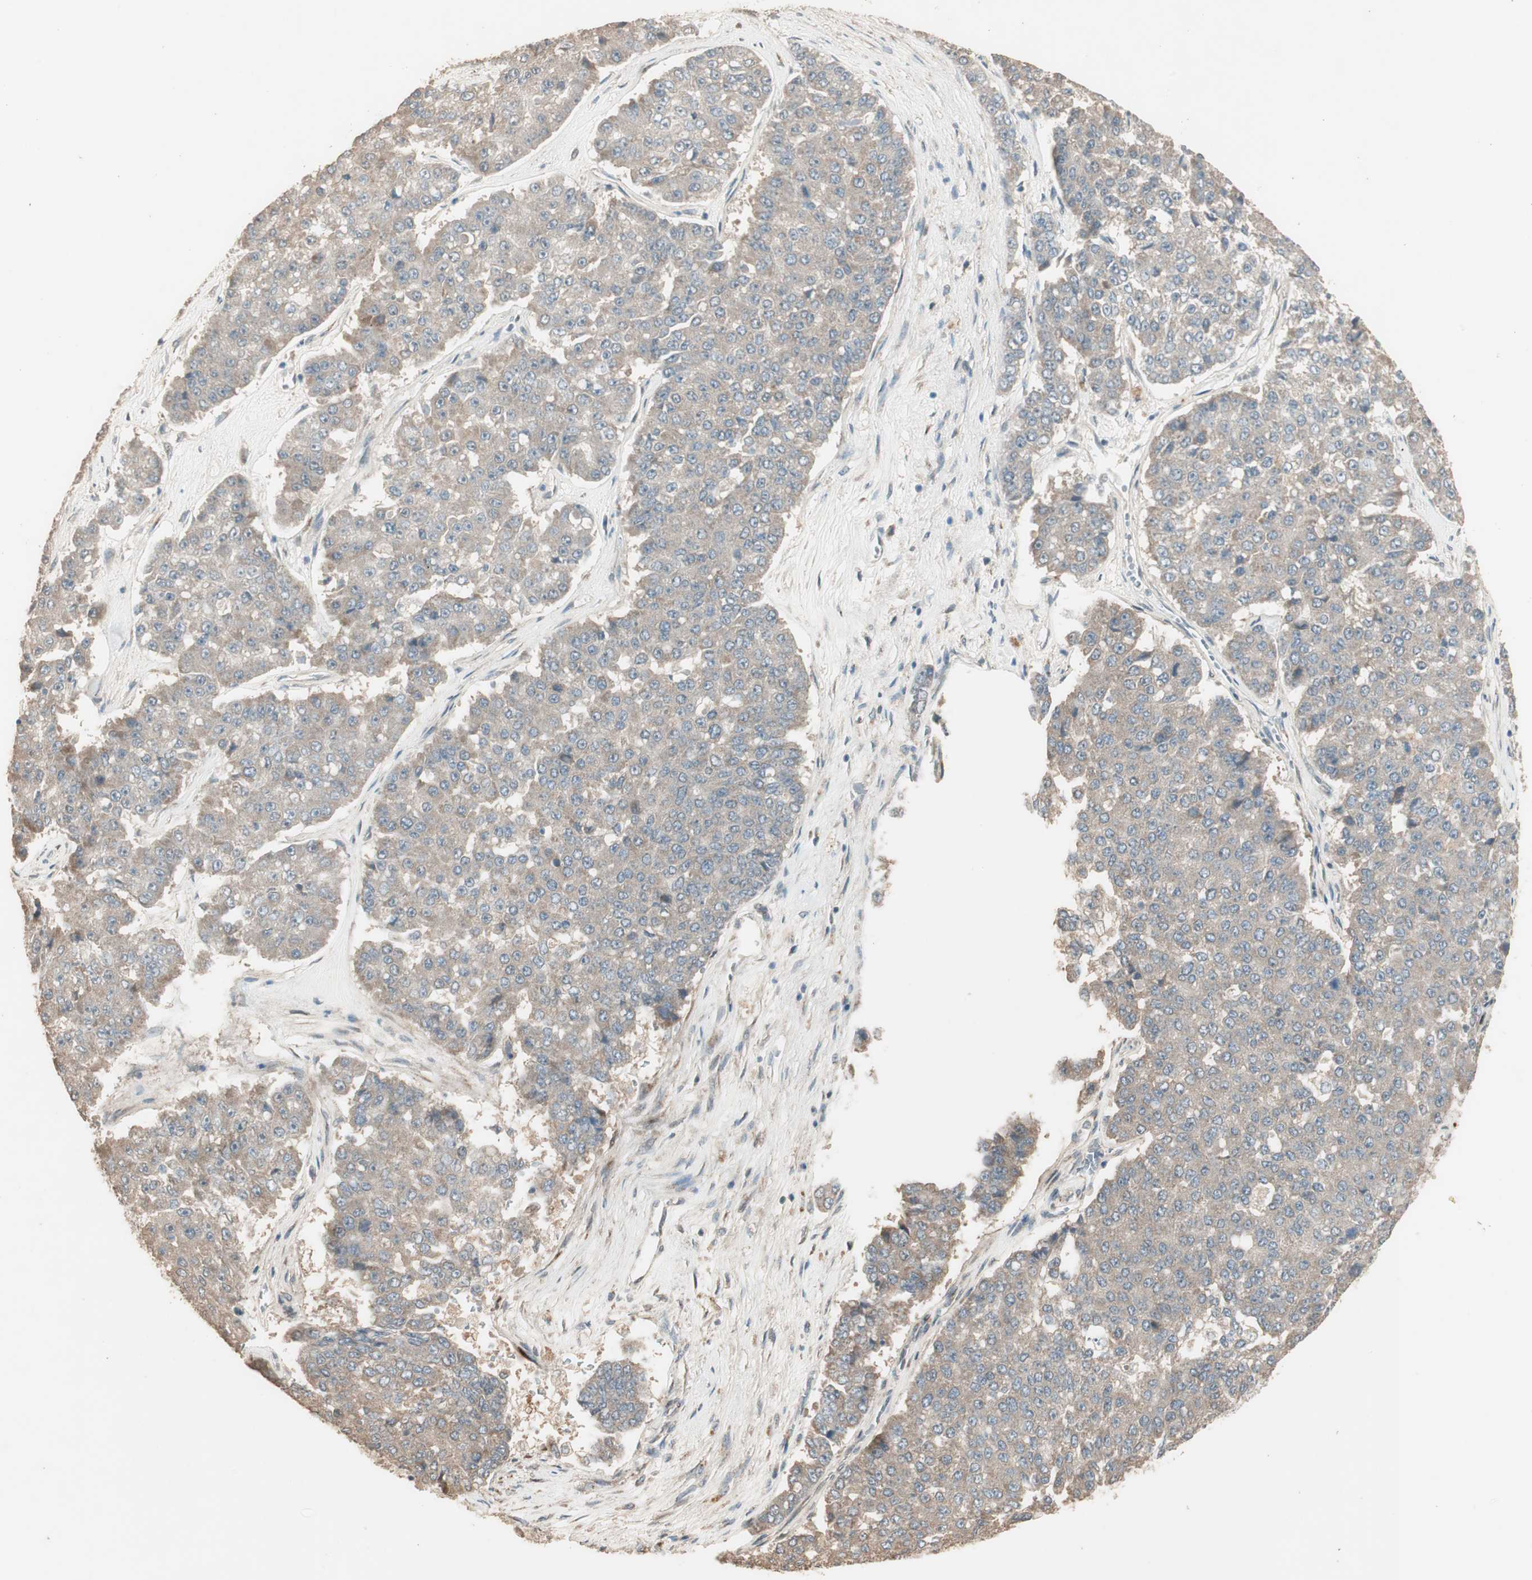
{"staining": {"intensity": "weak", "quantity": ">75%", "location": "cytoplasmic/membranous"}, "tissue": "pancreatic cancer", "cell_type": "Tumor cells", "image_type": "cancer", "snomed": [{"axis": "morphology", "description": "Adenocarcinoma, NOS"}, {"axis": "topography", "description": "Pancreas"}], "caption": "Immunohistochemical staining of human pancreatic cancer (adenocarcinoma) displays low levels of weak cytoplasmic/membranous protein expression in approximately >75% of tumor cells.", "gene": "RARRES1", "patient": {"sex": "male", "age": 50}}